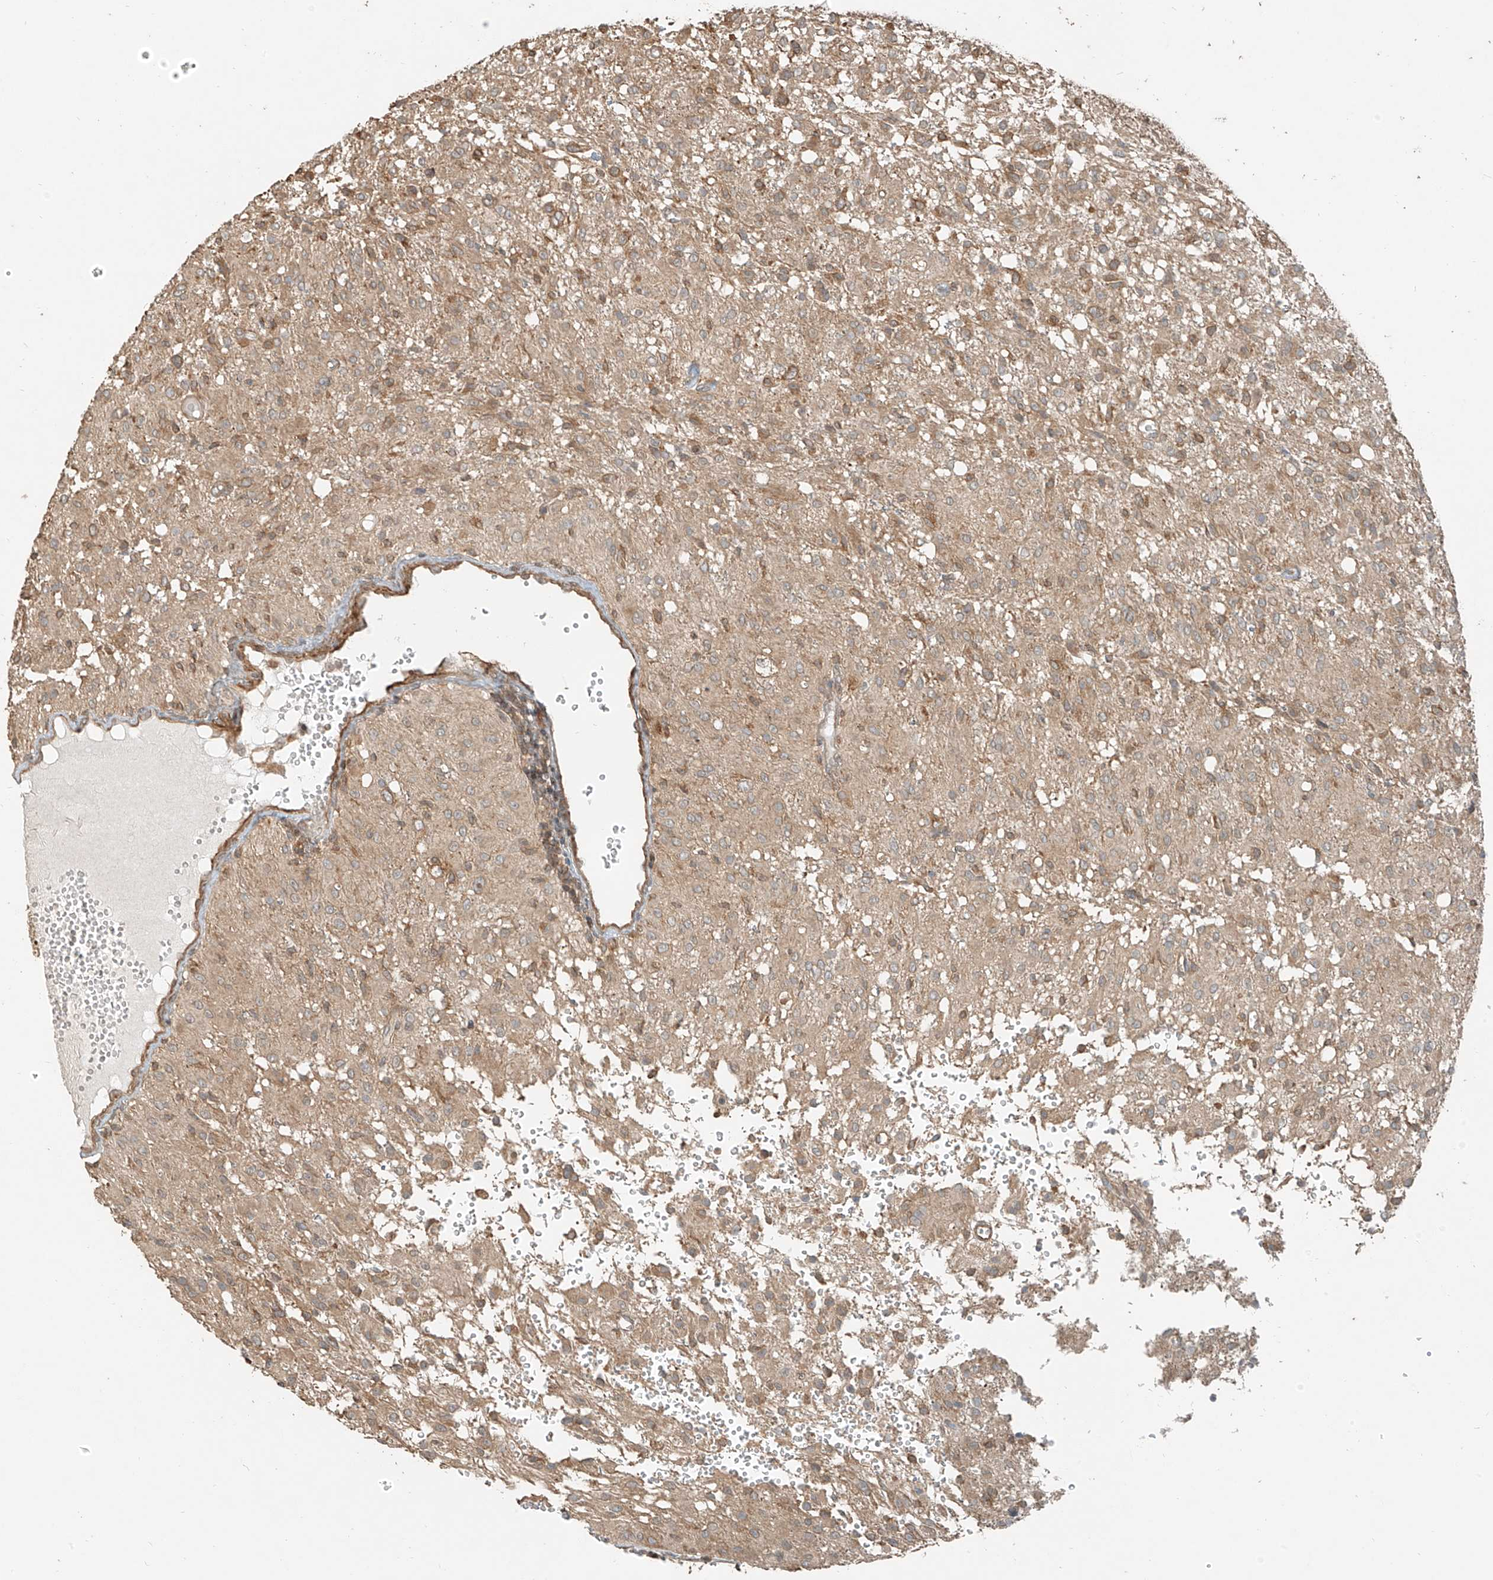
{"staining": {"intensity": "weak", "quantity": "25%-75%", "location": "cytoplasmic/membranous"}, "tissue": "glioma", "cell_type": "Tumor cells", "image_type": "cancer", "snomed": [{"axis": "morphology", "description": "Glioma, malignant, High grade"}, {"axis": "topography", "description": "Brain"}], "caption": "The micrograph shows a brown stain indicating the presence of a protein in the cytoplasmic/membranous of tumor cells in glioma.", "gene": "ANKZF1", "patient": {"sex": "female", "age": 59}}